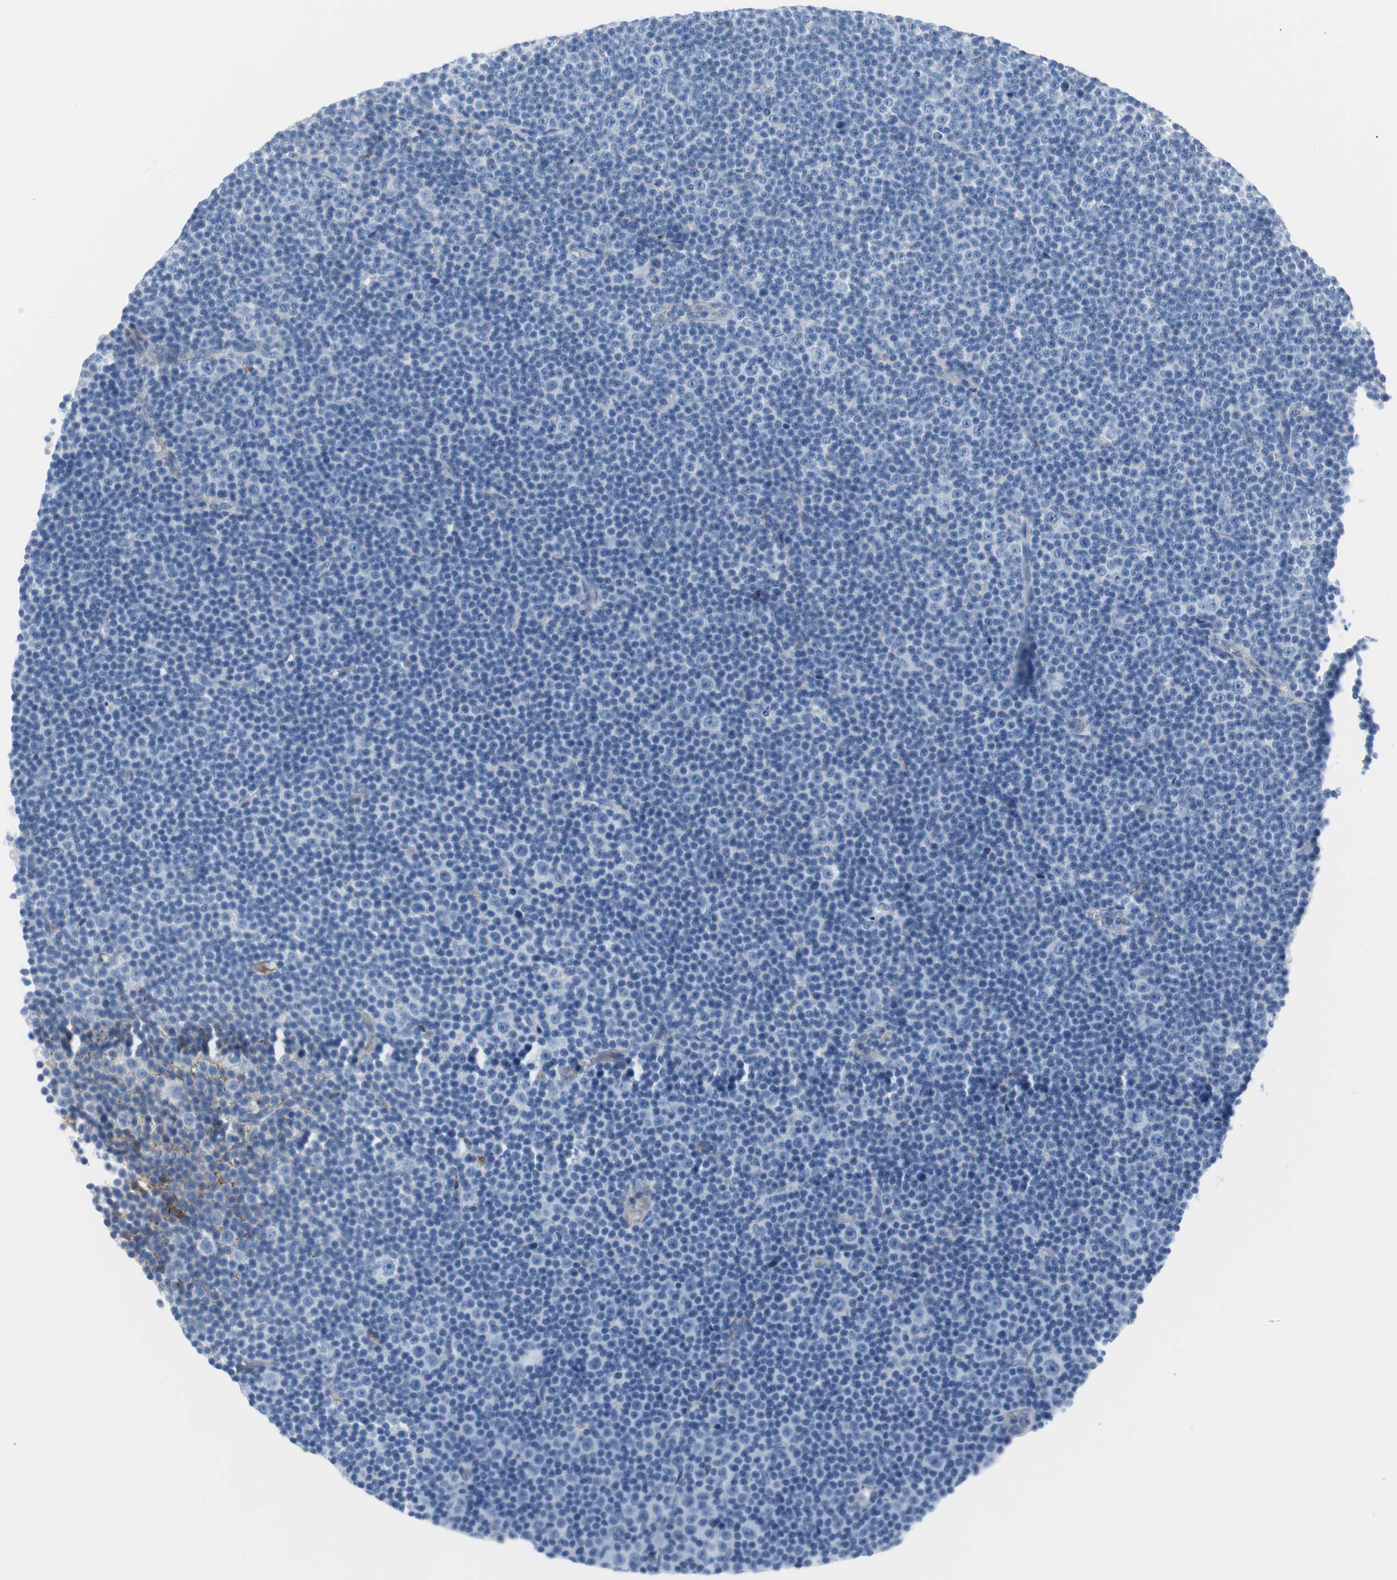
{"staining": {"intensity": "negative", "quantity": "none", "location": "none"}, "tissue": "lymphoma", "cell_type": "Tumor cells", "image_type": "cancer", "snomed": [{"axis": "morphology", "description": "Malignant lymphoma, non-Hodgkin's type, Low grade"}, {"axis": "topography", "description": "Lymph node"}], "caption": "Lymphoma stained for a protein using IHC shows no staining tumor cells.", "gene": "APCS", "patient": {"sex": "female", "age": 67}}